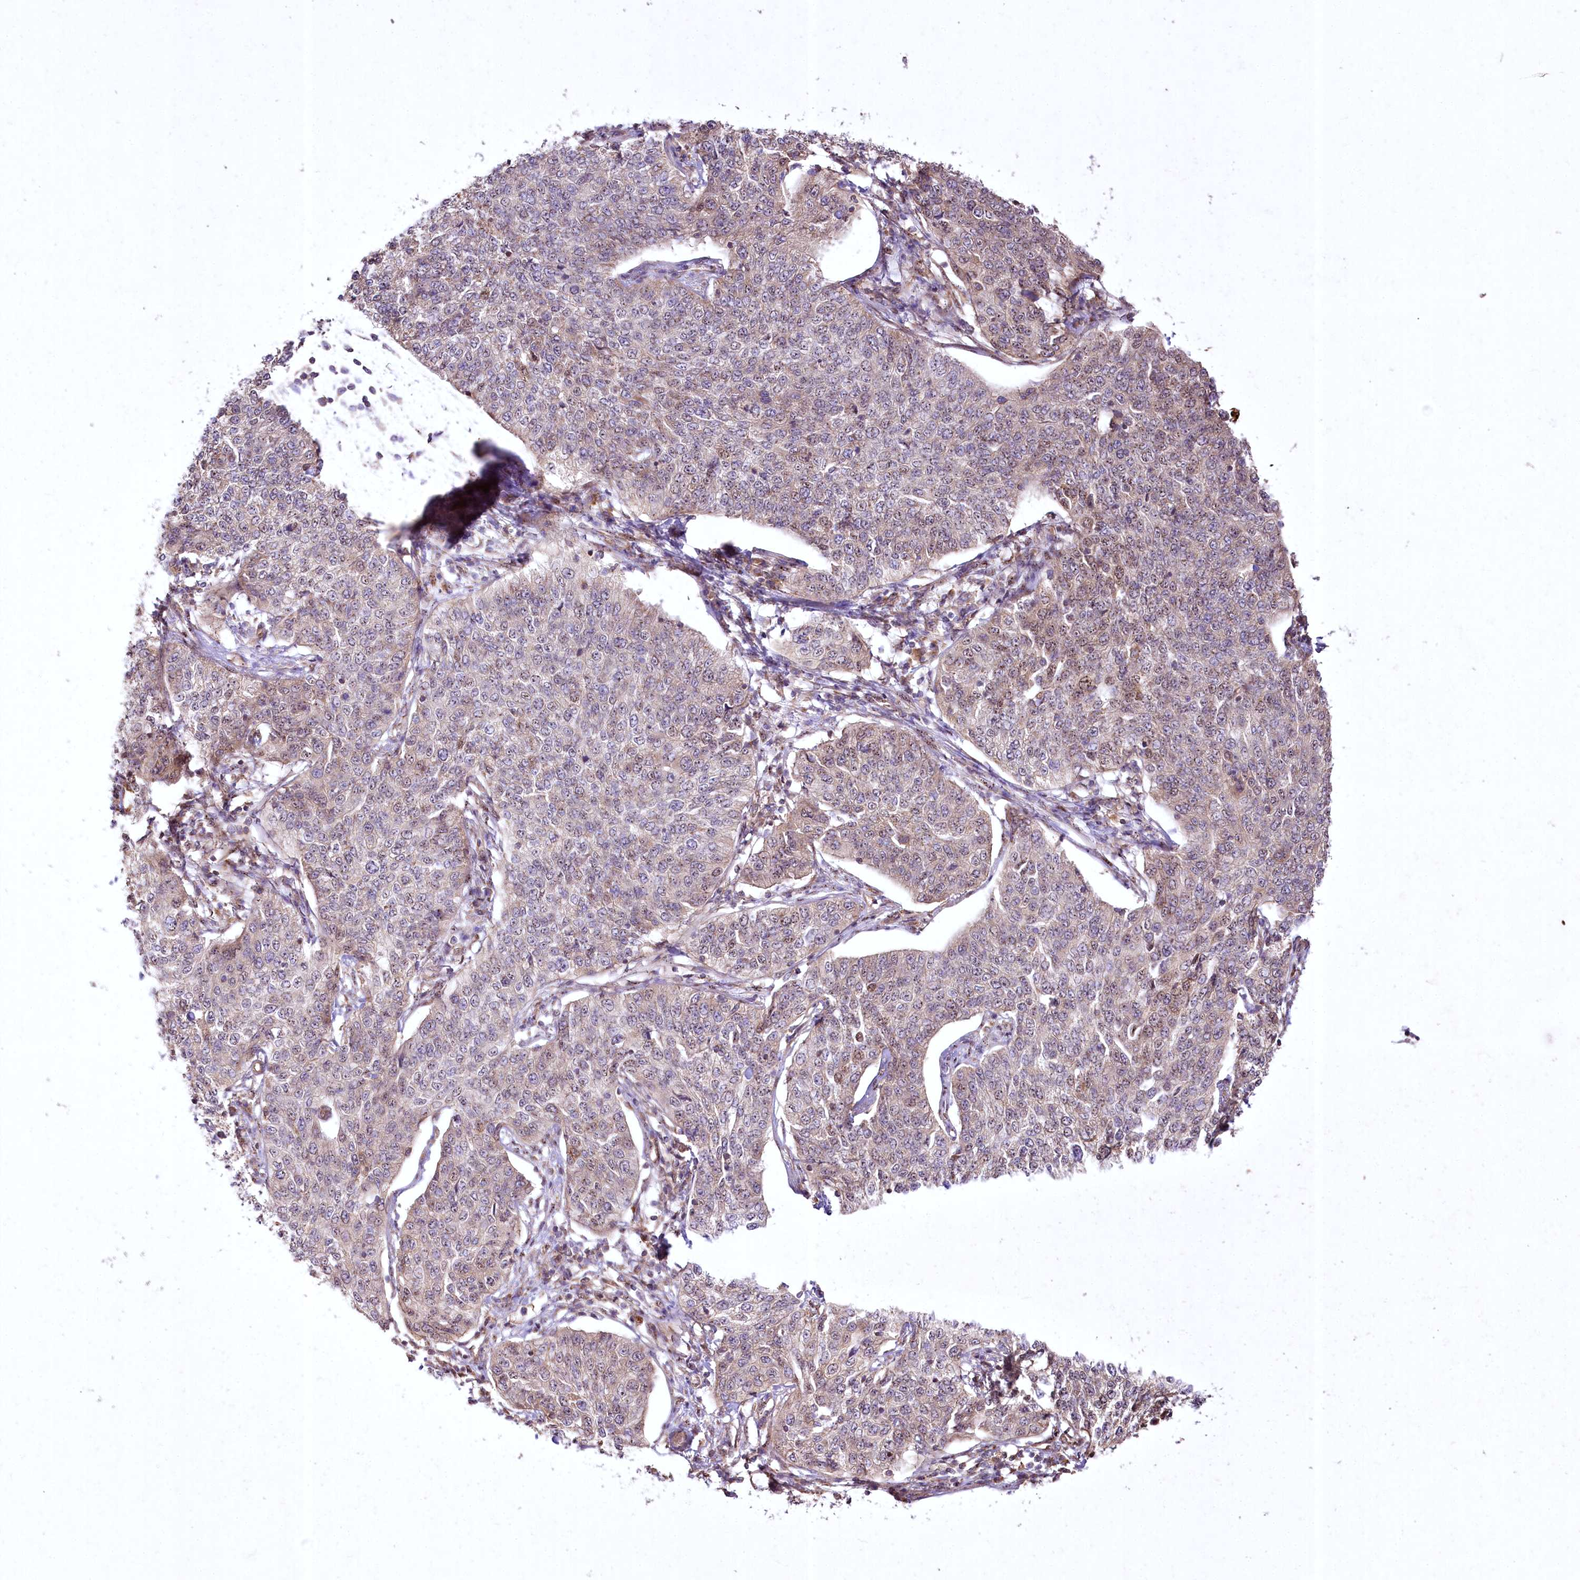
{"staining": {"intensity": "weak", "quantity": "25%-75%", "location": "cytoplasmic/membranous,nuclear"}, "tissue": "cervical cancer", "cell_type": "Tumor cells", "image_type": "cancer", "snomed": [{"axis": "morphology", "description": "Squamous cell carcinoma, NOS"}, {"axis": "topography", "description": "Cervix"}], "caption": "Immunohistochemical staining of human squamous cell carcinoma (cervical) displays weak cytoplasmic/membranous and nuclear protein expression in about 25%-75% of tumor cells.", "gene": "SH3TC1", "patient": {"sex": "female", "age": 35}}